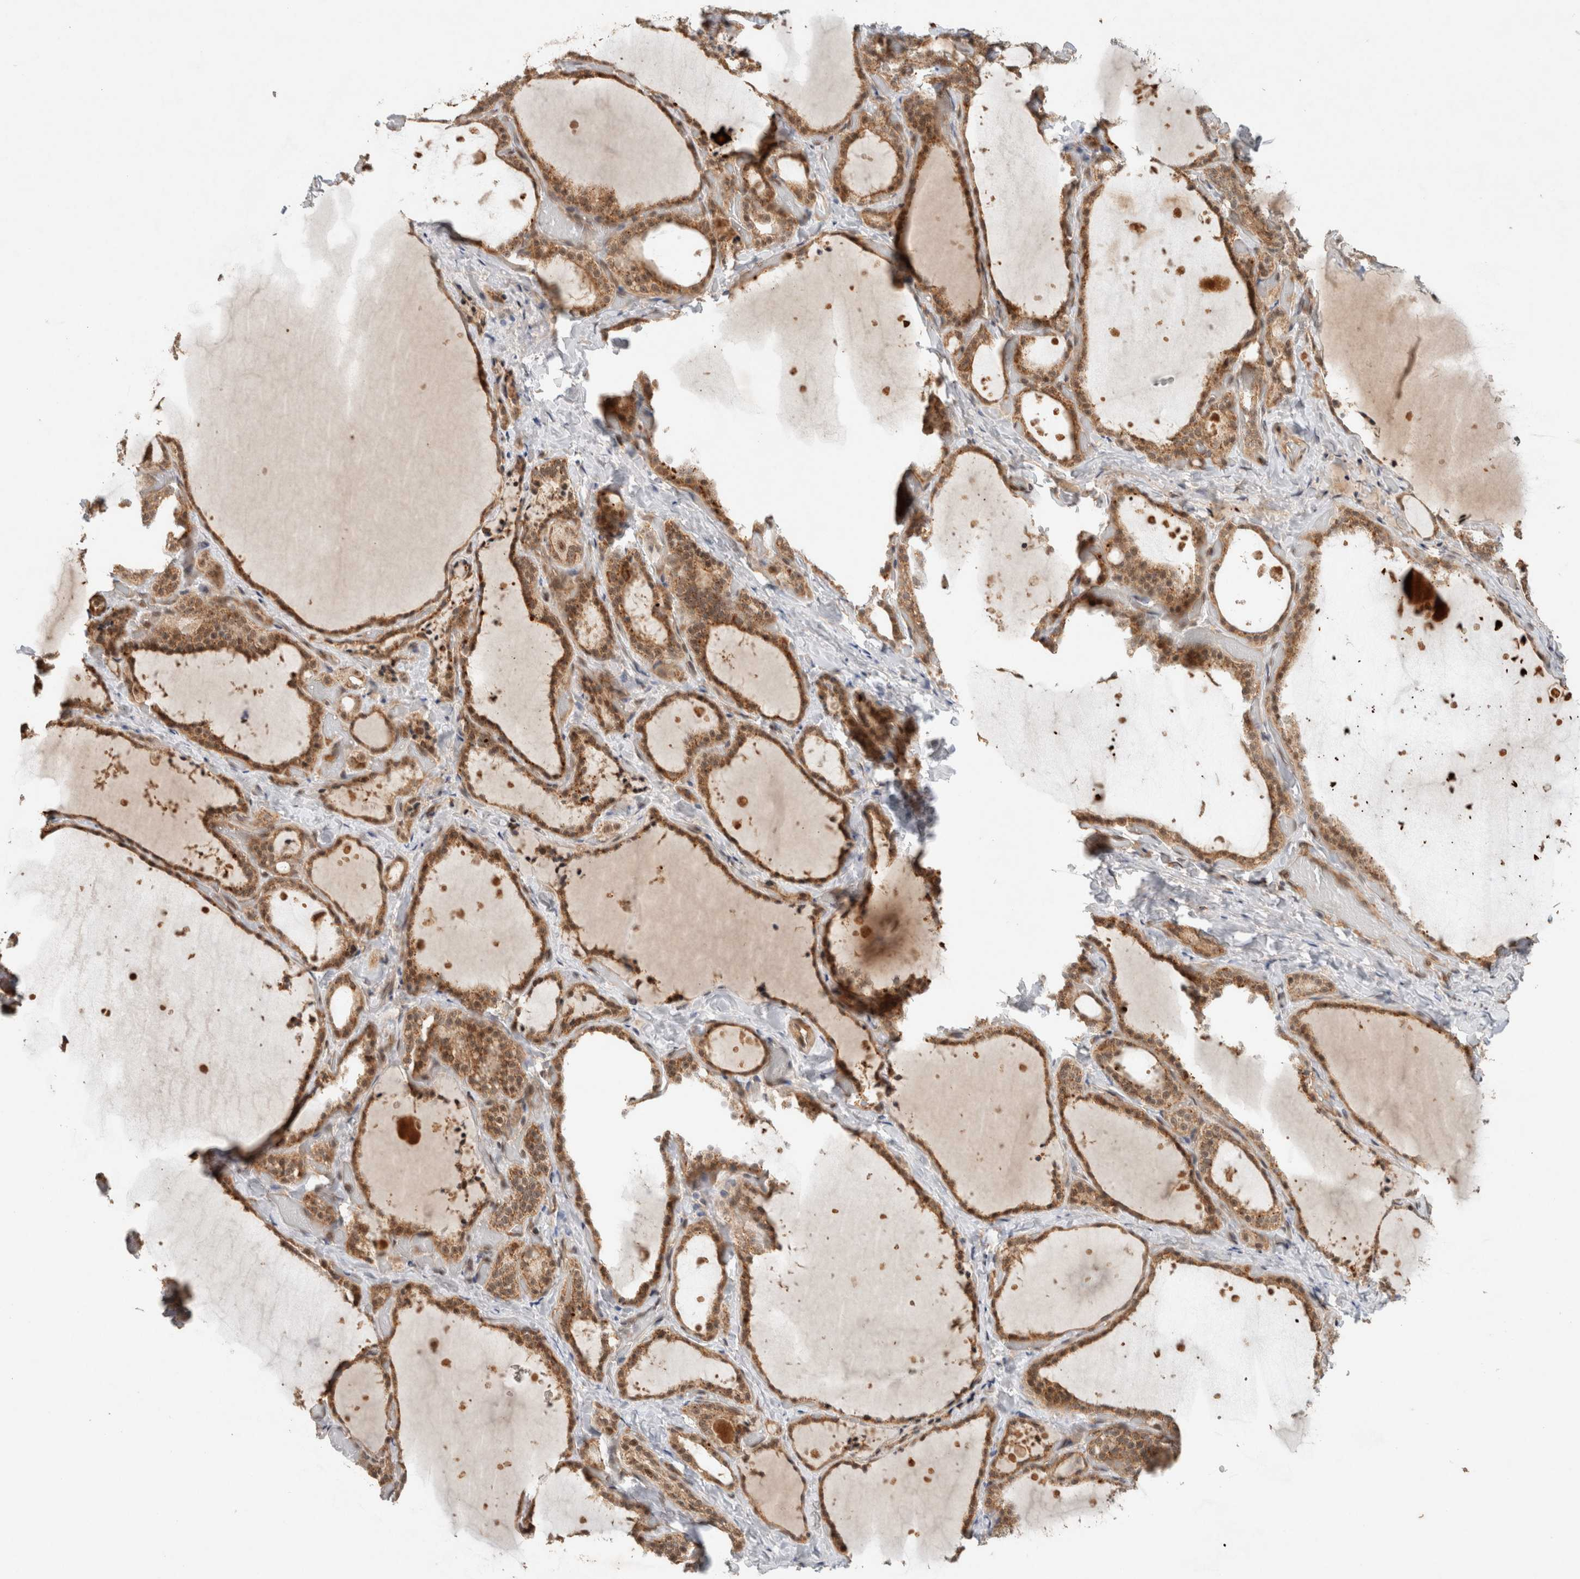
{"staining": {"intensity": "moderate", "quantity": ">75%", "location": "cytoplasmic/membranous"}, "tissue": "thyroid gland", "cell_type": "Glandular cells", "image_type": "normal", "snomed": [{"axis": "morphology", "description": "Normal tissue, NOS"}, {"axis": "topography", "description": "Thyroid gland"}], "caption": "The photomicrograph displays immunohistochemical staining of unremarkable thyroid gland. There is moderate cytoplasmic/membranous staining is appreciated in approximately >75% of glandular cells. The staining was performed using DAB (3,3'-diaminobenzidine) to visualize the protein expression in brown, while the nuclei were stained in blue with hematoxylin (Magnification: 20x).", "gene": "CAAP1", "patient": {"sex": "female", "age": 44}}